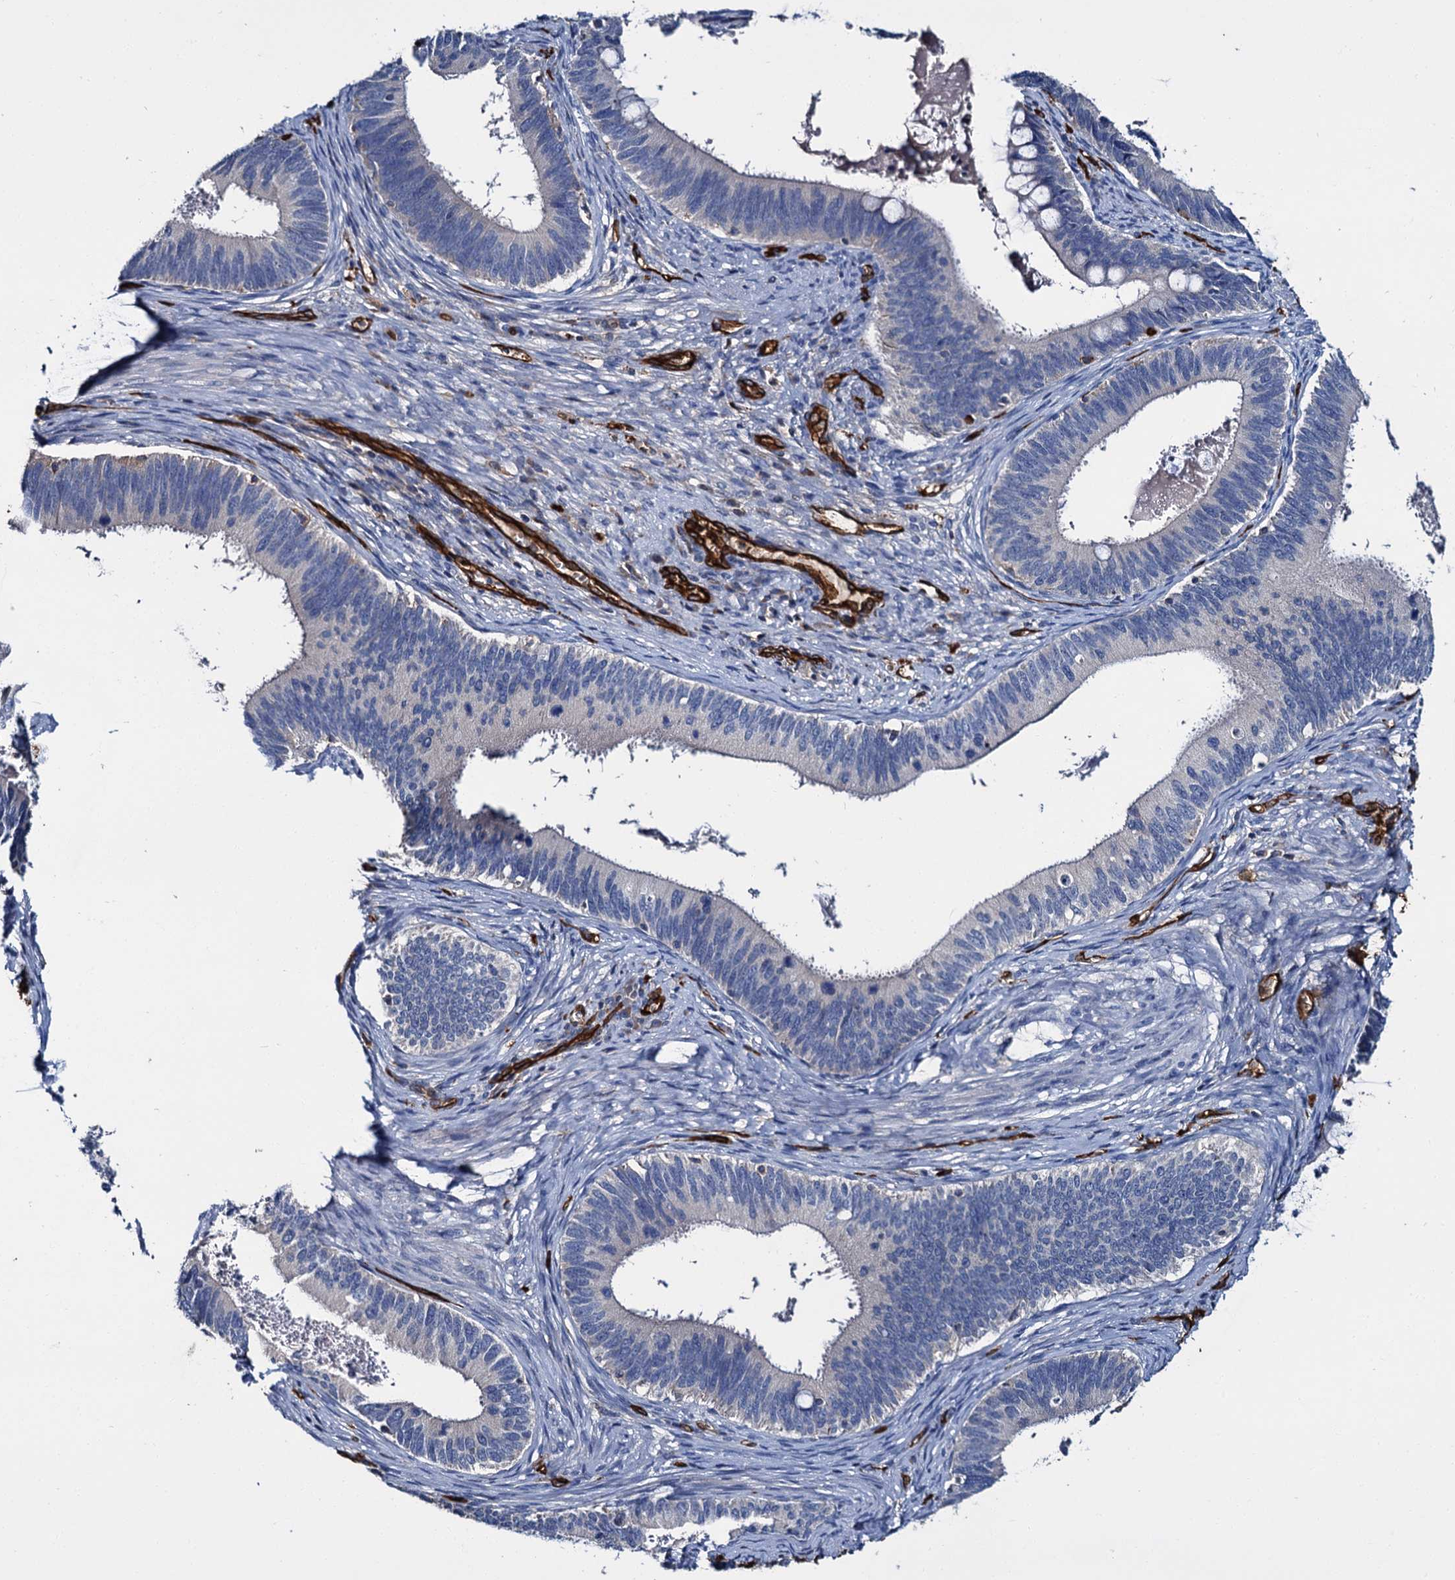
{"staining": {"intensity": "negative", "quantity": "none", "location": "none"}, "tissue": "cervical cancer", "cell_type": "Tumor cells", "image_type": "cancer", "snomed": [{"axis": "morphology", "description": "Adenocarcinoma, NOS"}, {"axis": "topography", "description": "Cervix"}], "caption": "The IHC micrograph has no significant expression in tumor cells of cervical cancer (adenocarcinoma) tissue. (DAB (3,3'-diaminobenzidine) immunohistochemistry visualized using brightfield microscopy, high magnification).", "gene": "CACNA1C", "patient": {"sex": "female", "age": 42}}